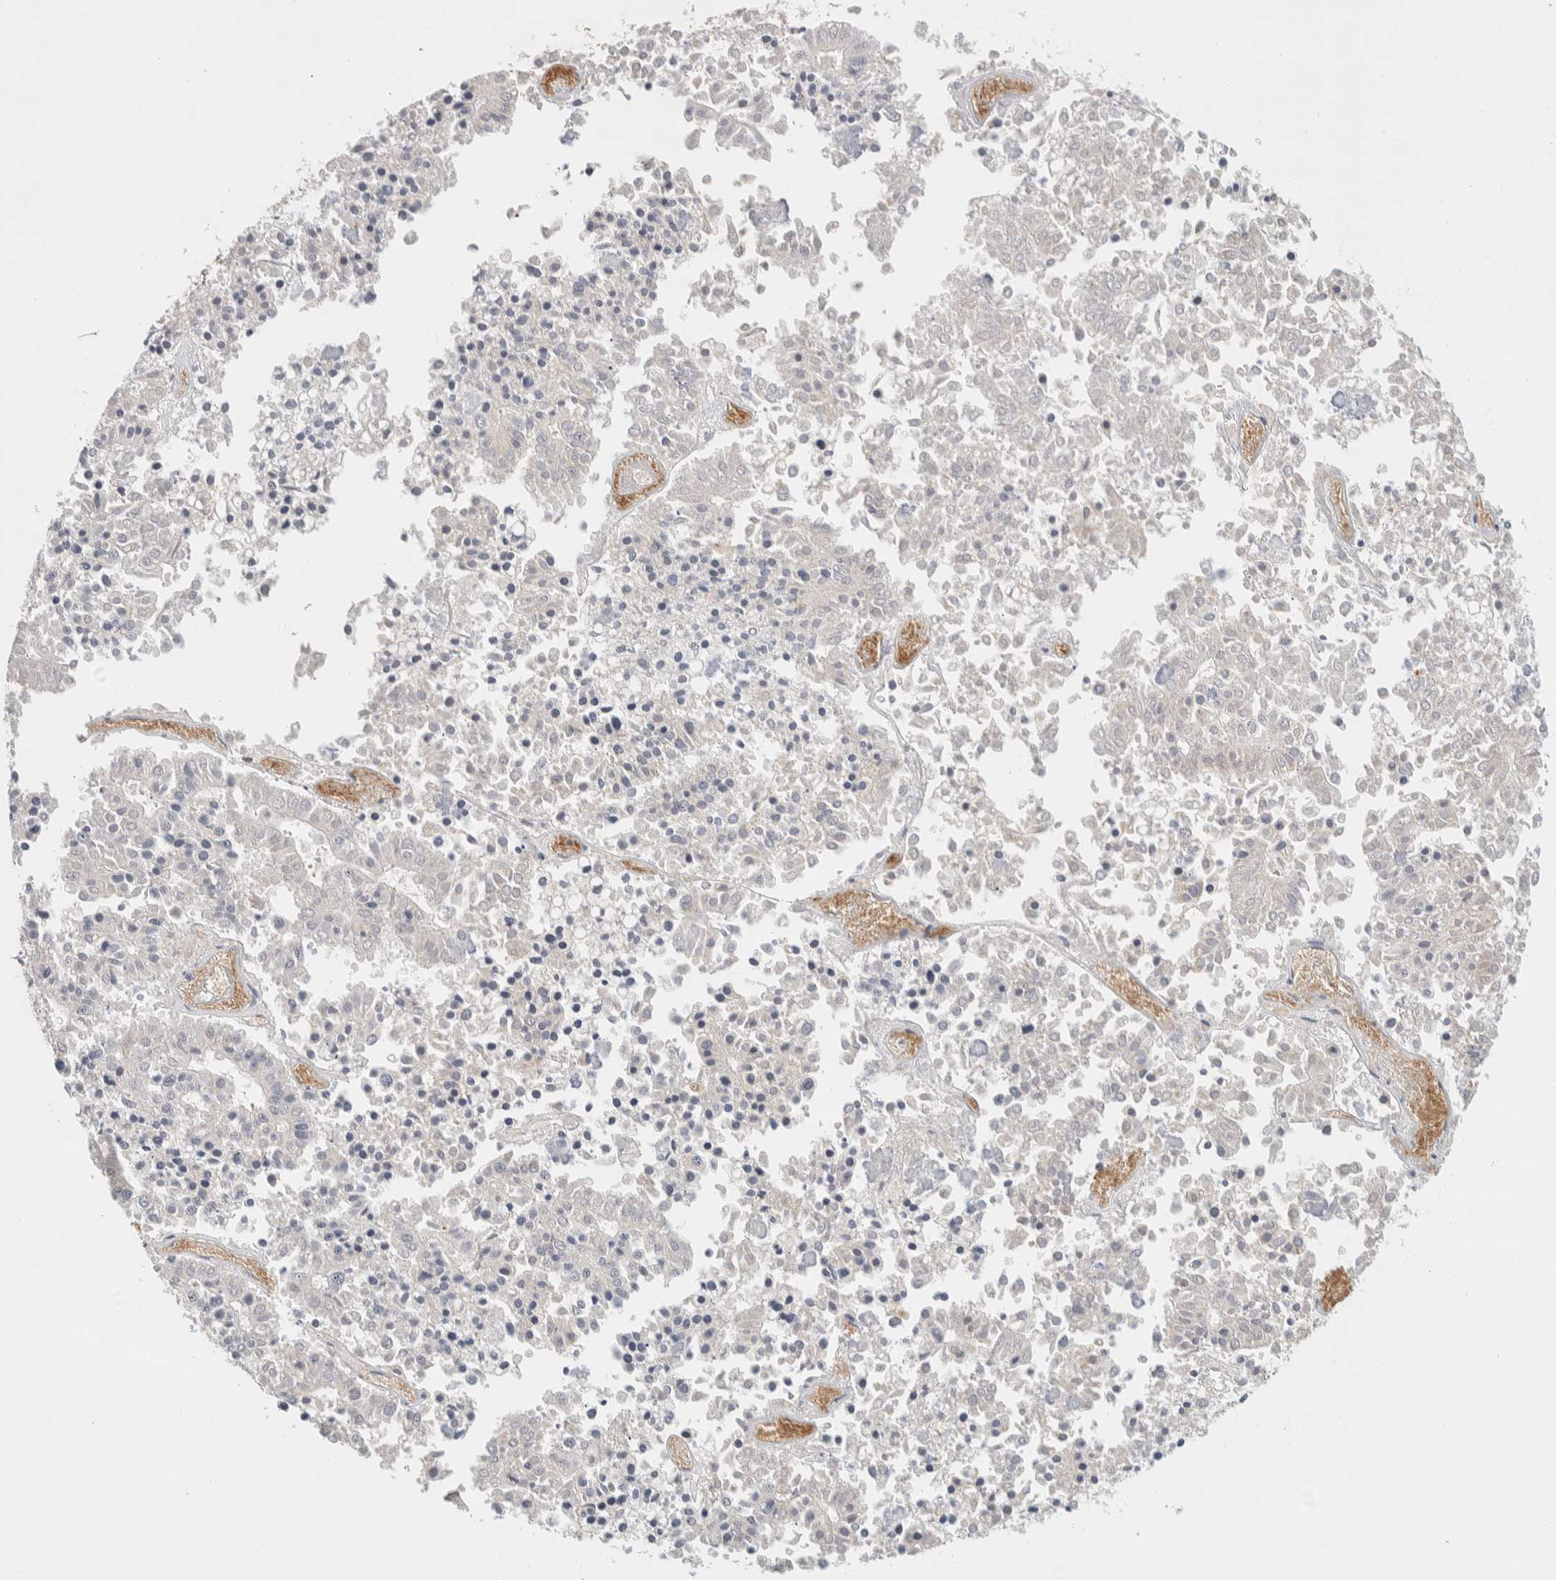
{"staining": {"intensity": "negative", "quantity": "none", "location": "none"}, "tissue": "pancreatic cancer", "cell_type": "Tumor cells", "image_type": "cancer", "snomed": [{"axis": "morphology", "description": "Adenocarcinoma, NOS"}, {"axis": "topography", "description": "Pancreas"}], "caption": "Tumor cells show no significant protein staining in adenocarcinoma (pancreatic).", "gene": "KIF9", "patient": {"sex": "male", "age": 50}}